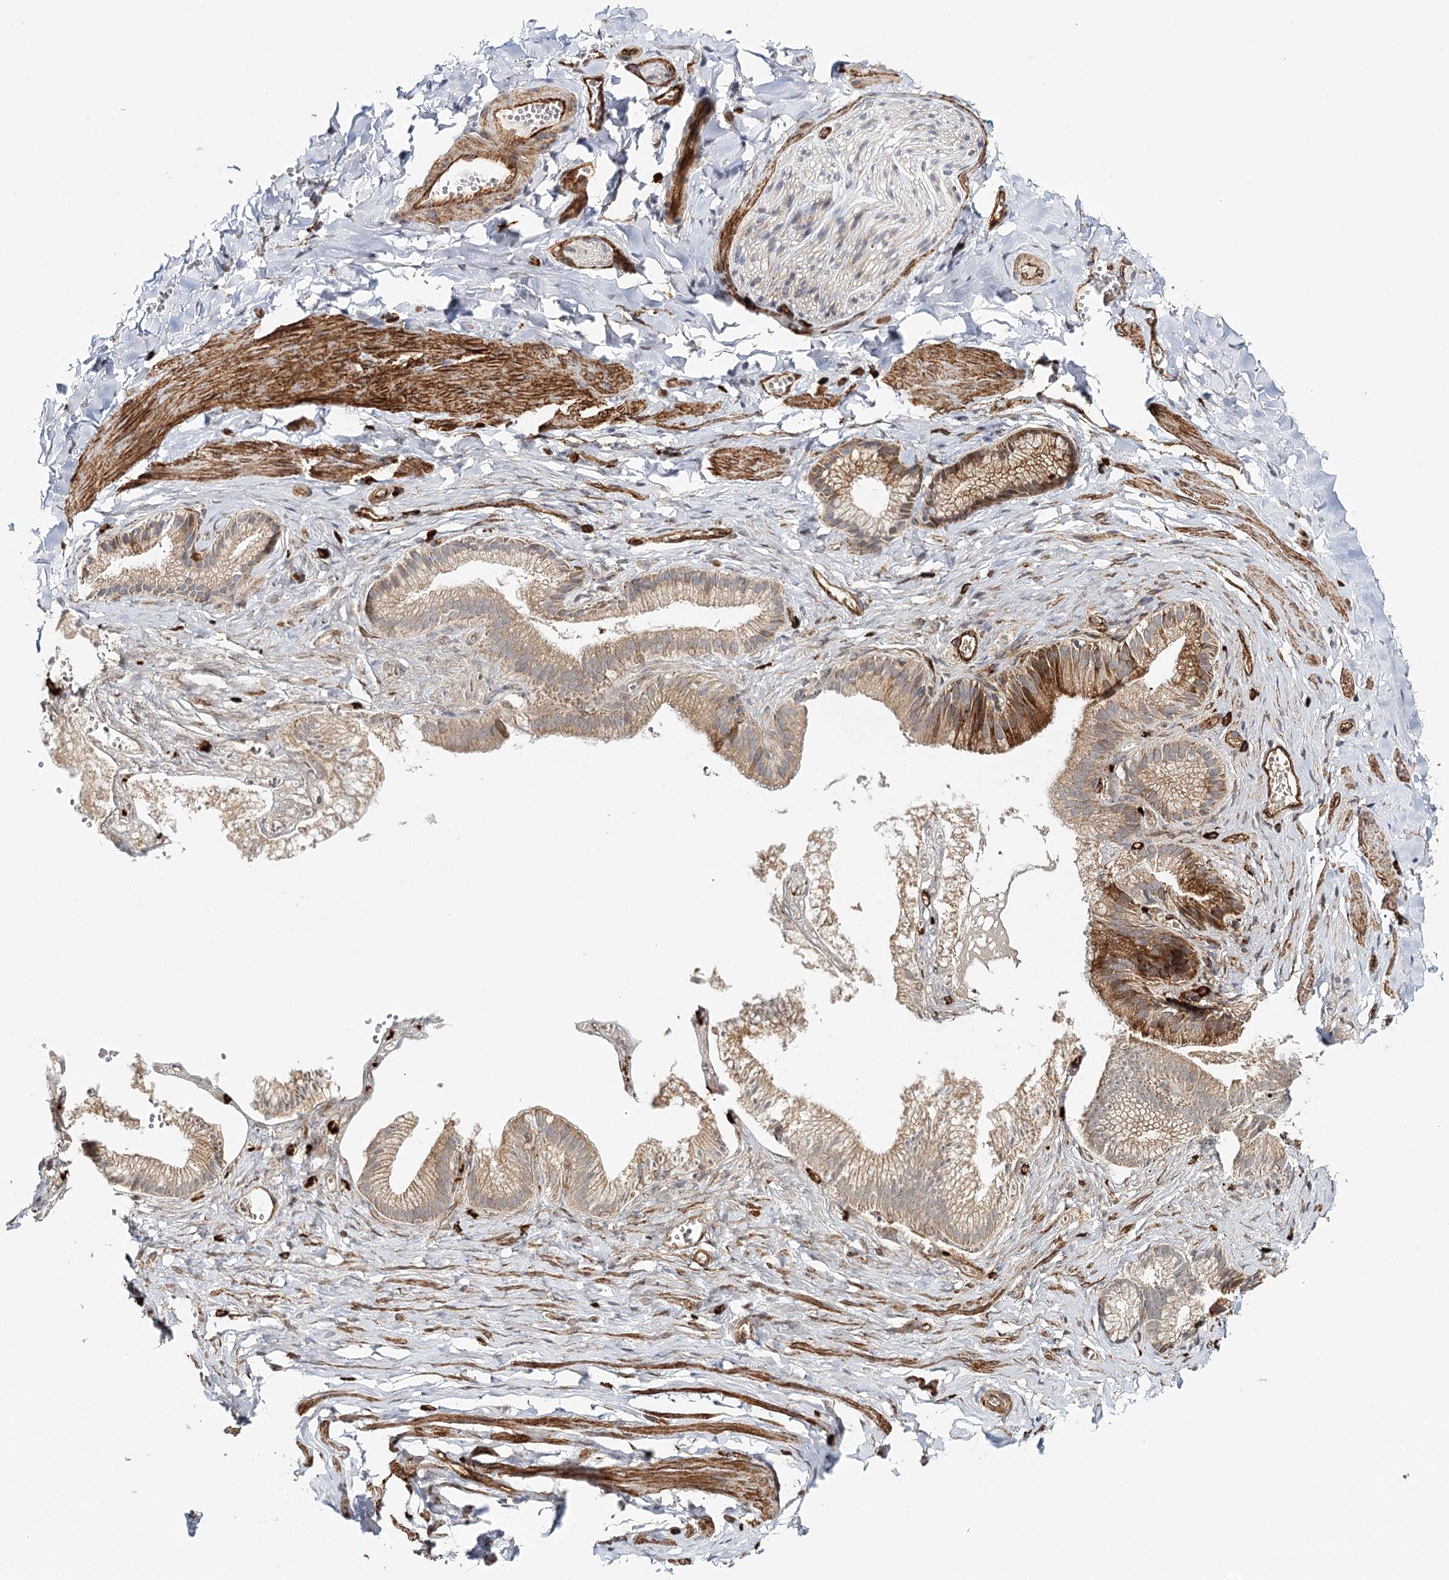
{"staining": {"intensity": "moderate", "quantity": "25%-75%", "location": "cytoplasmic/membranous"}, "tissue": "adipose tissue", "cell_type": "Adipocytes", "image_type": "normal", "snomed": [{"axis": "morphology", "description": "Normal tissue, NOS"}, {"axis": "topography", "description": "Gallbladder"}, {"axis": "topography", "description": "Peripheral nerve tissue"}], "caption": "Normal adipose tissue exhibits moderate cytoplasmic/membranous staining in approximately 25%-75% of adipocytes Nuclei are stained in blue..", "gene": "MKNK1", "patient": {"sex": "male", "age": 38}}